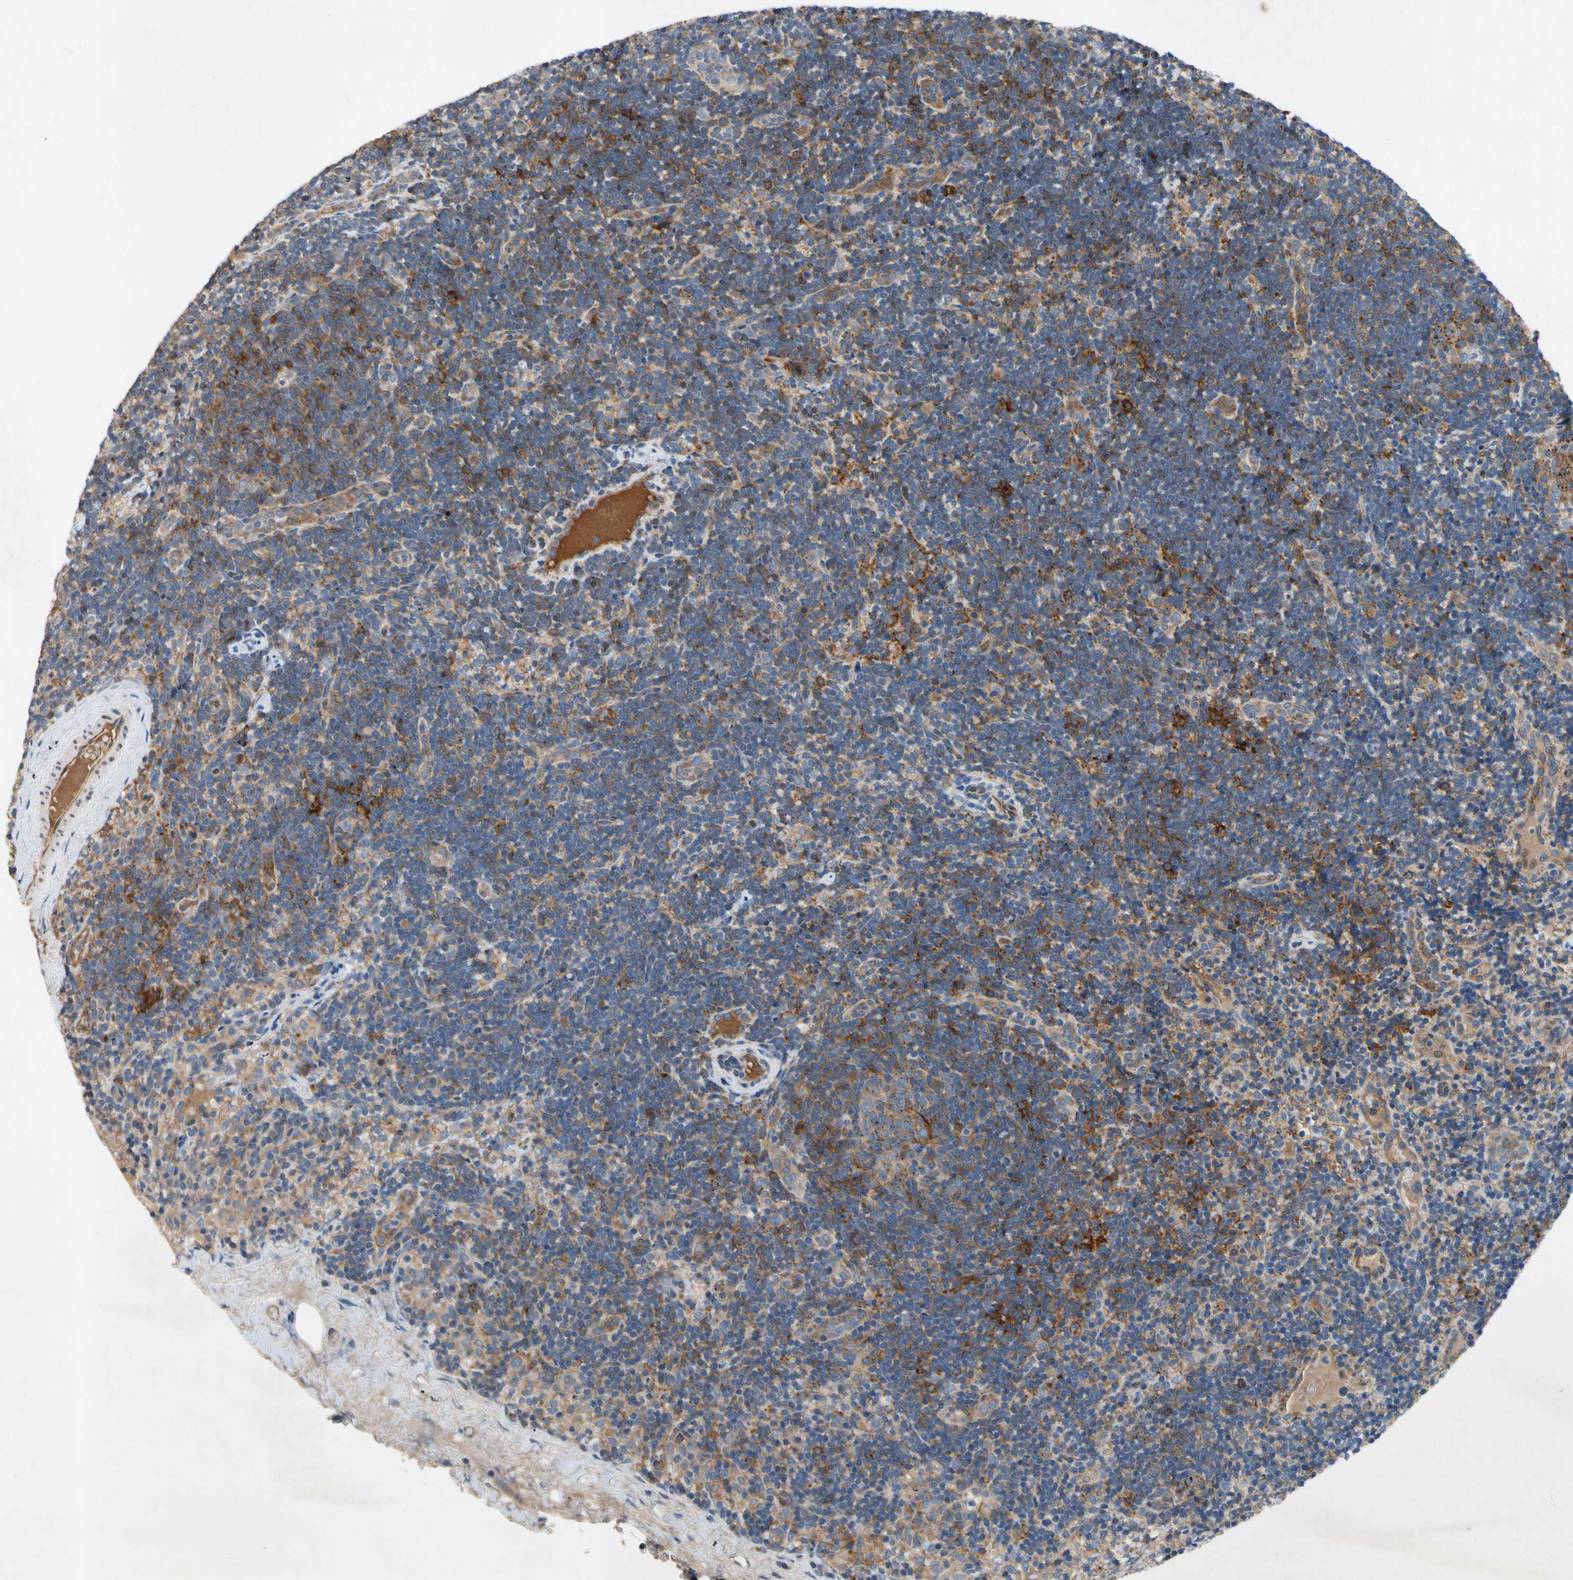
{"staining": {"intensity": "strong", "quantity": "25%-75%", "location": "cytoplasmic/membranous"}, "tissue": "lymph node", "cell_type": "Germinal center cells", "image_type": "normal", "snomed": [{"axis": "morphology", "description": "Normal tissue, NOS"}, {"axis": "topography", "description": "Lymph node"}], "caption": "Unremarkable lymph node was stained to show a protein in brown. There is high levels of strong cytoplasmic/membranous positivity in approximately 25%-75% of germinal center cells. The protein of interest is shown in brown color, while the nuclei are stained blue.", "gene": "NDFIP2", "patient": {"sex": "female", "age": 14}}